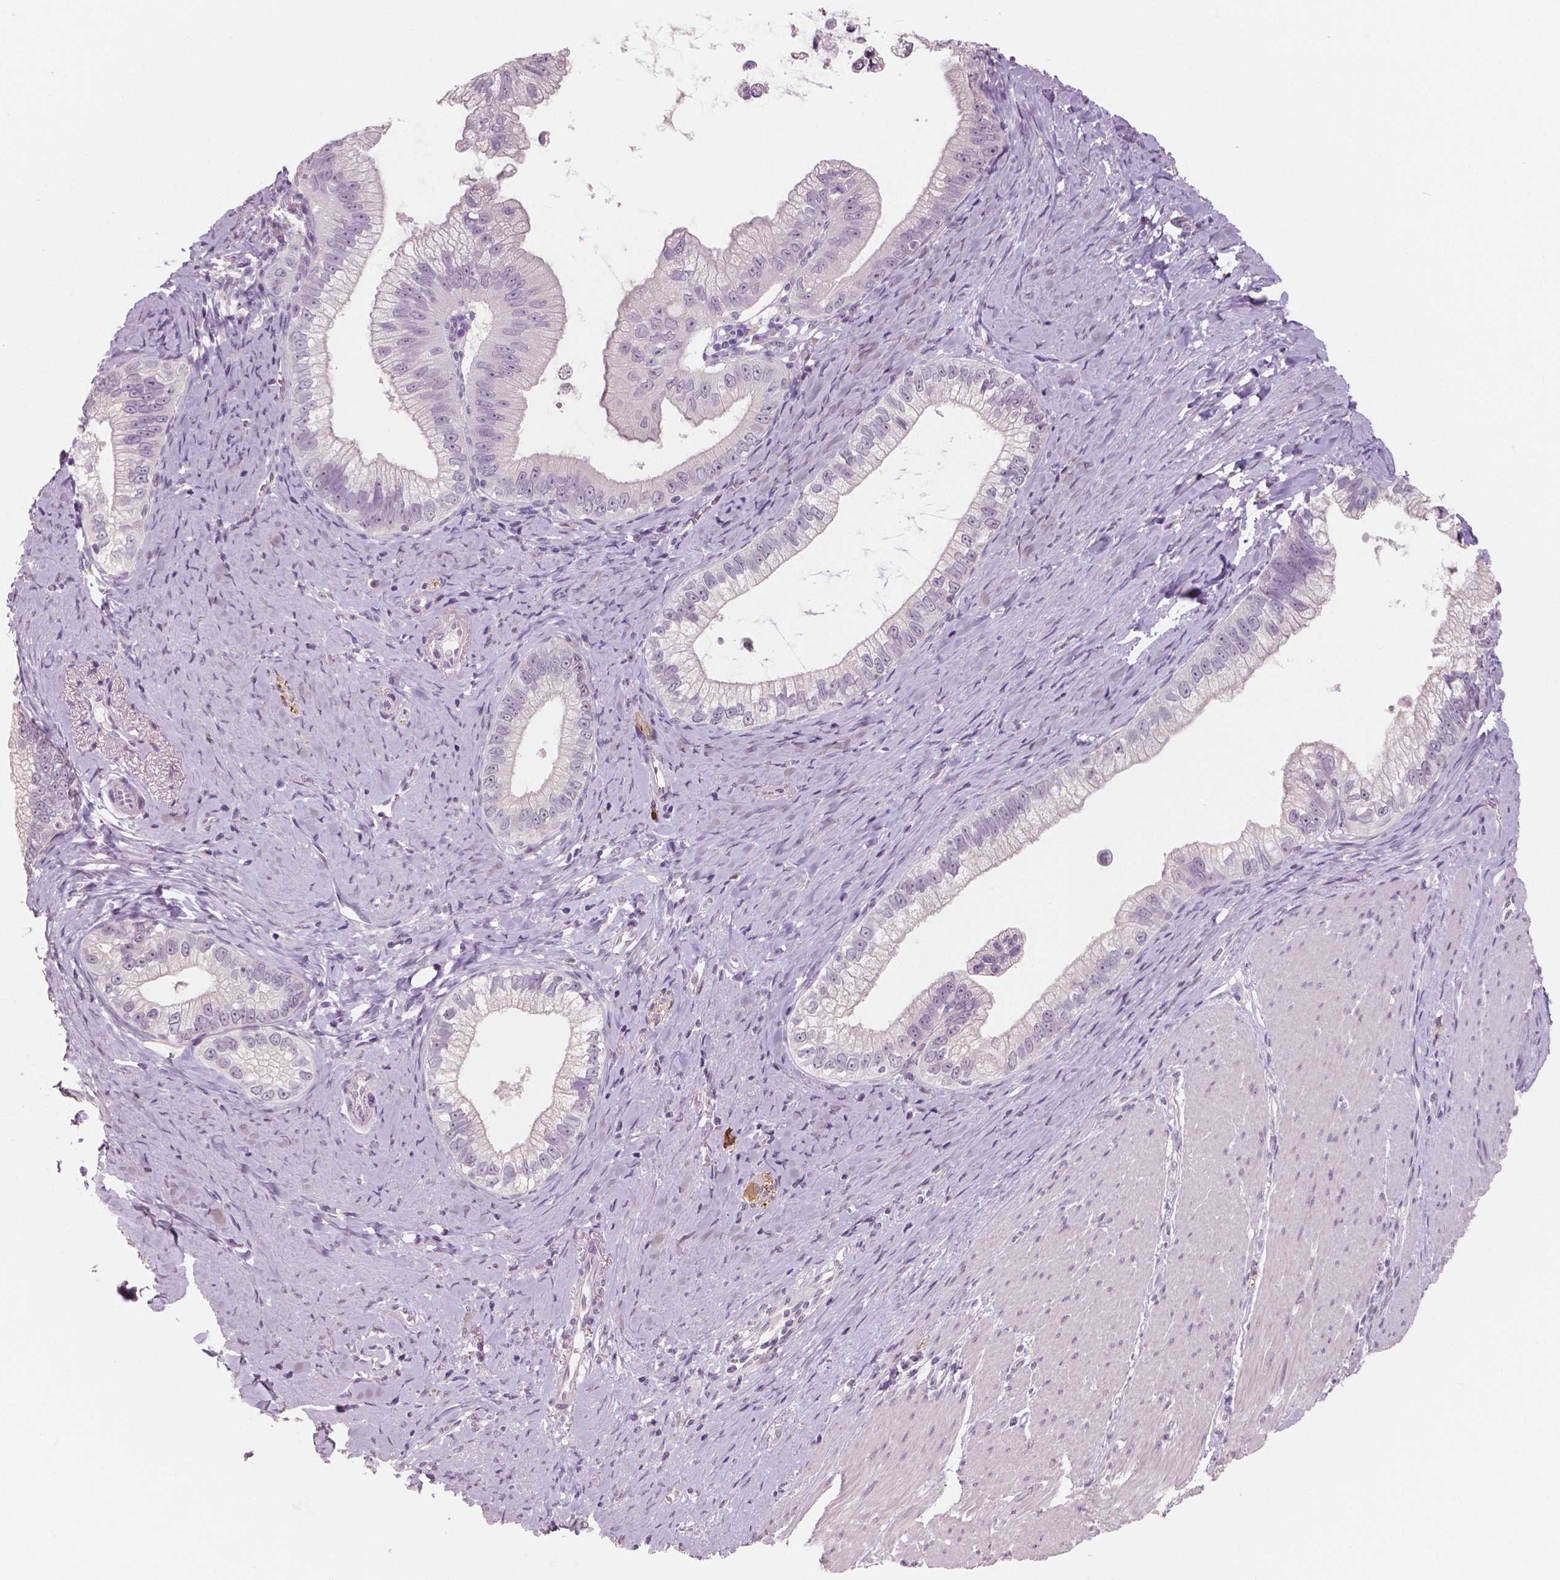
{"staining": {"intensity": "negative", "quantity": "none", "location": "none"}, "tissue": "pancreatic cancer", "cell_type": "Tumor cells", "image_type": "cancer", "snomed": [{"axis": "morphology", "description": "Adenocarcinoma, NOS"}, {"axis": "topography", "description": "Pancreas"}], "caption": "An image of human adenocarcinoma (pancreatic) is negative for staining in tumor cells.", "gene": "NECAB1", "patient": {"sex": "male", "age": 70}}